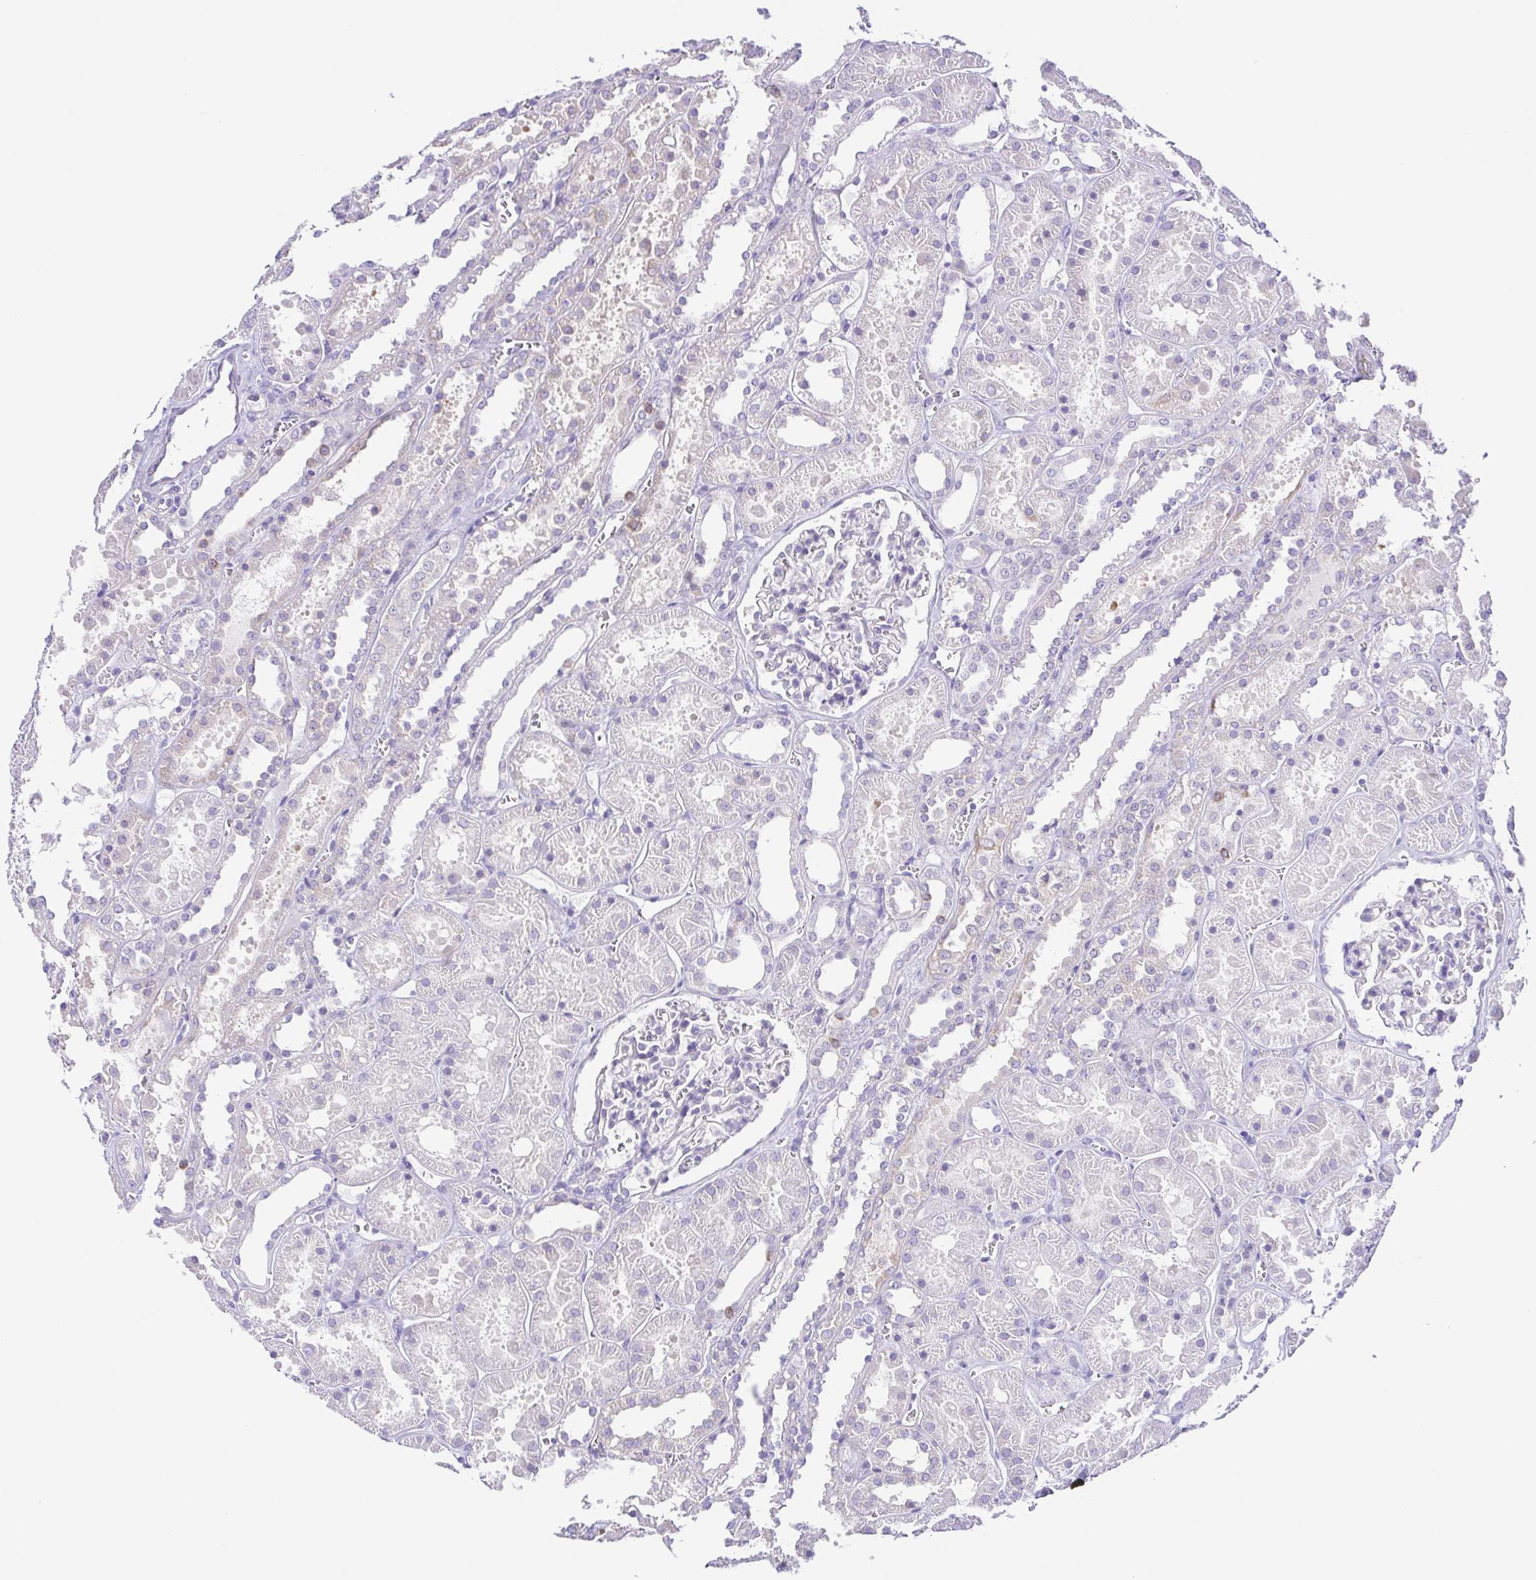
{"staining": {"intensity": "negative", "quantity": "none", "location": "none"}, "tissue": "kidney", "cell_type": "Cells in glomeruli", "image_type": "normal", "snomed": [{"axis": "morphology", "description": "Normal tissue, NOS"}, {"axis": "topography", "description": "Kidney"}], "caption": "This is a photomicrograph of immunohistochemistry staining of unremarkable kidney, which shows no expression in cells in glomeruli.", "gene": "DCLK2", "patient": {"sex": "female", "age": 41}}